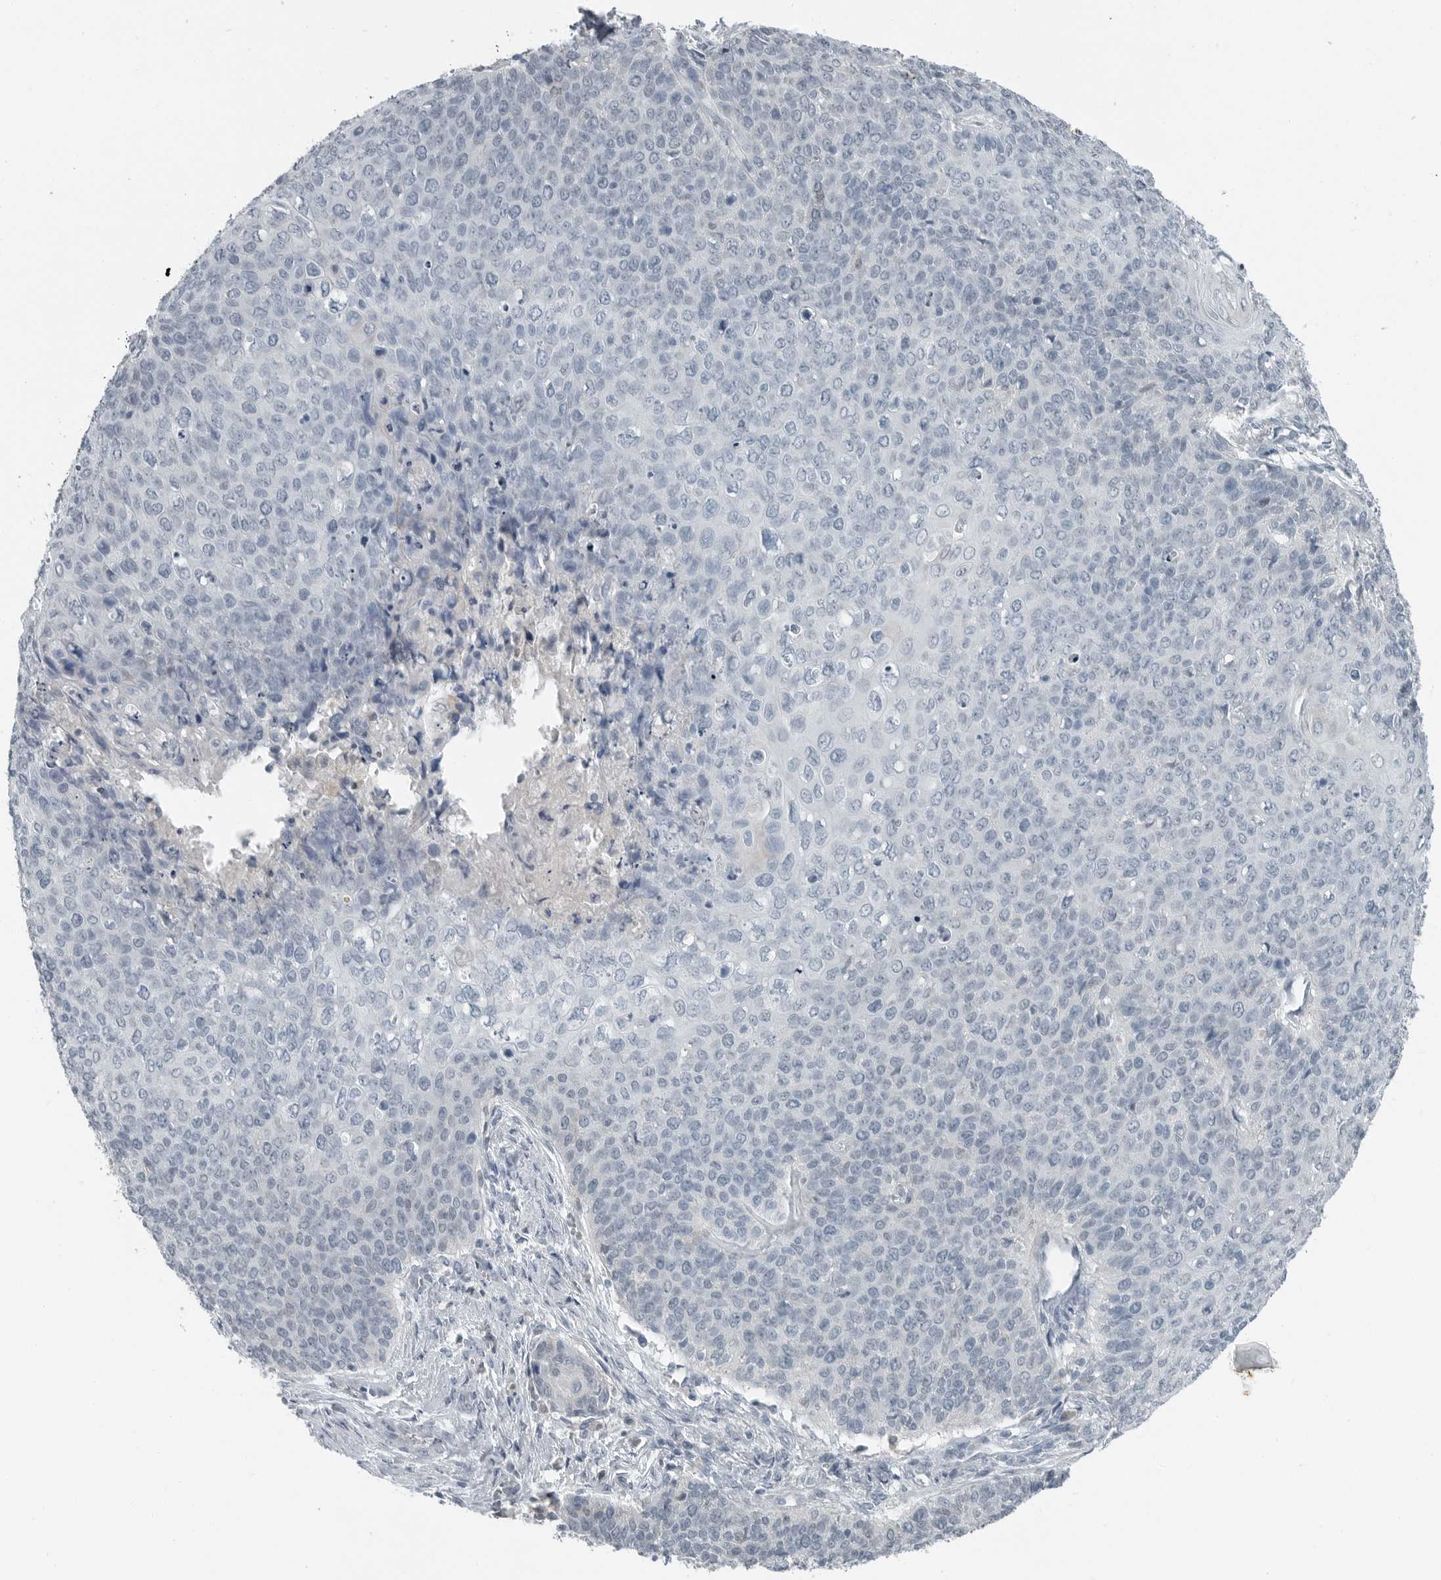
{"staining": {"intensity": "negative", "quantity": "none", "location": "none"}, "tissue": "cervical cancer", "cell_type": "Tumor cells", "image_type": "cancer", "snomed": [{"axis": "morphology", "description": "Squamous cell carcinoma, NOS"}, {"axis": "topography", "description": "Cervix"}], "caption": "The IHC histopathology image has no significant staining in tumor cells of cervical cancer tissue. The staining was performed using DAB to visualize the protein expression in brown, while the nuclei were stained in blue with hematoxylin (Magnification: 20x).", "gene": "KYAT1", "patient": {"sex": "female", "age": 39}}